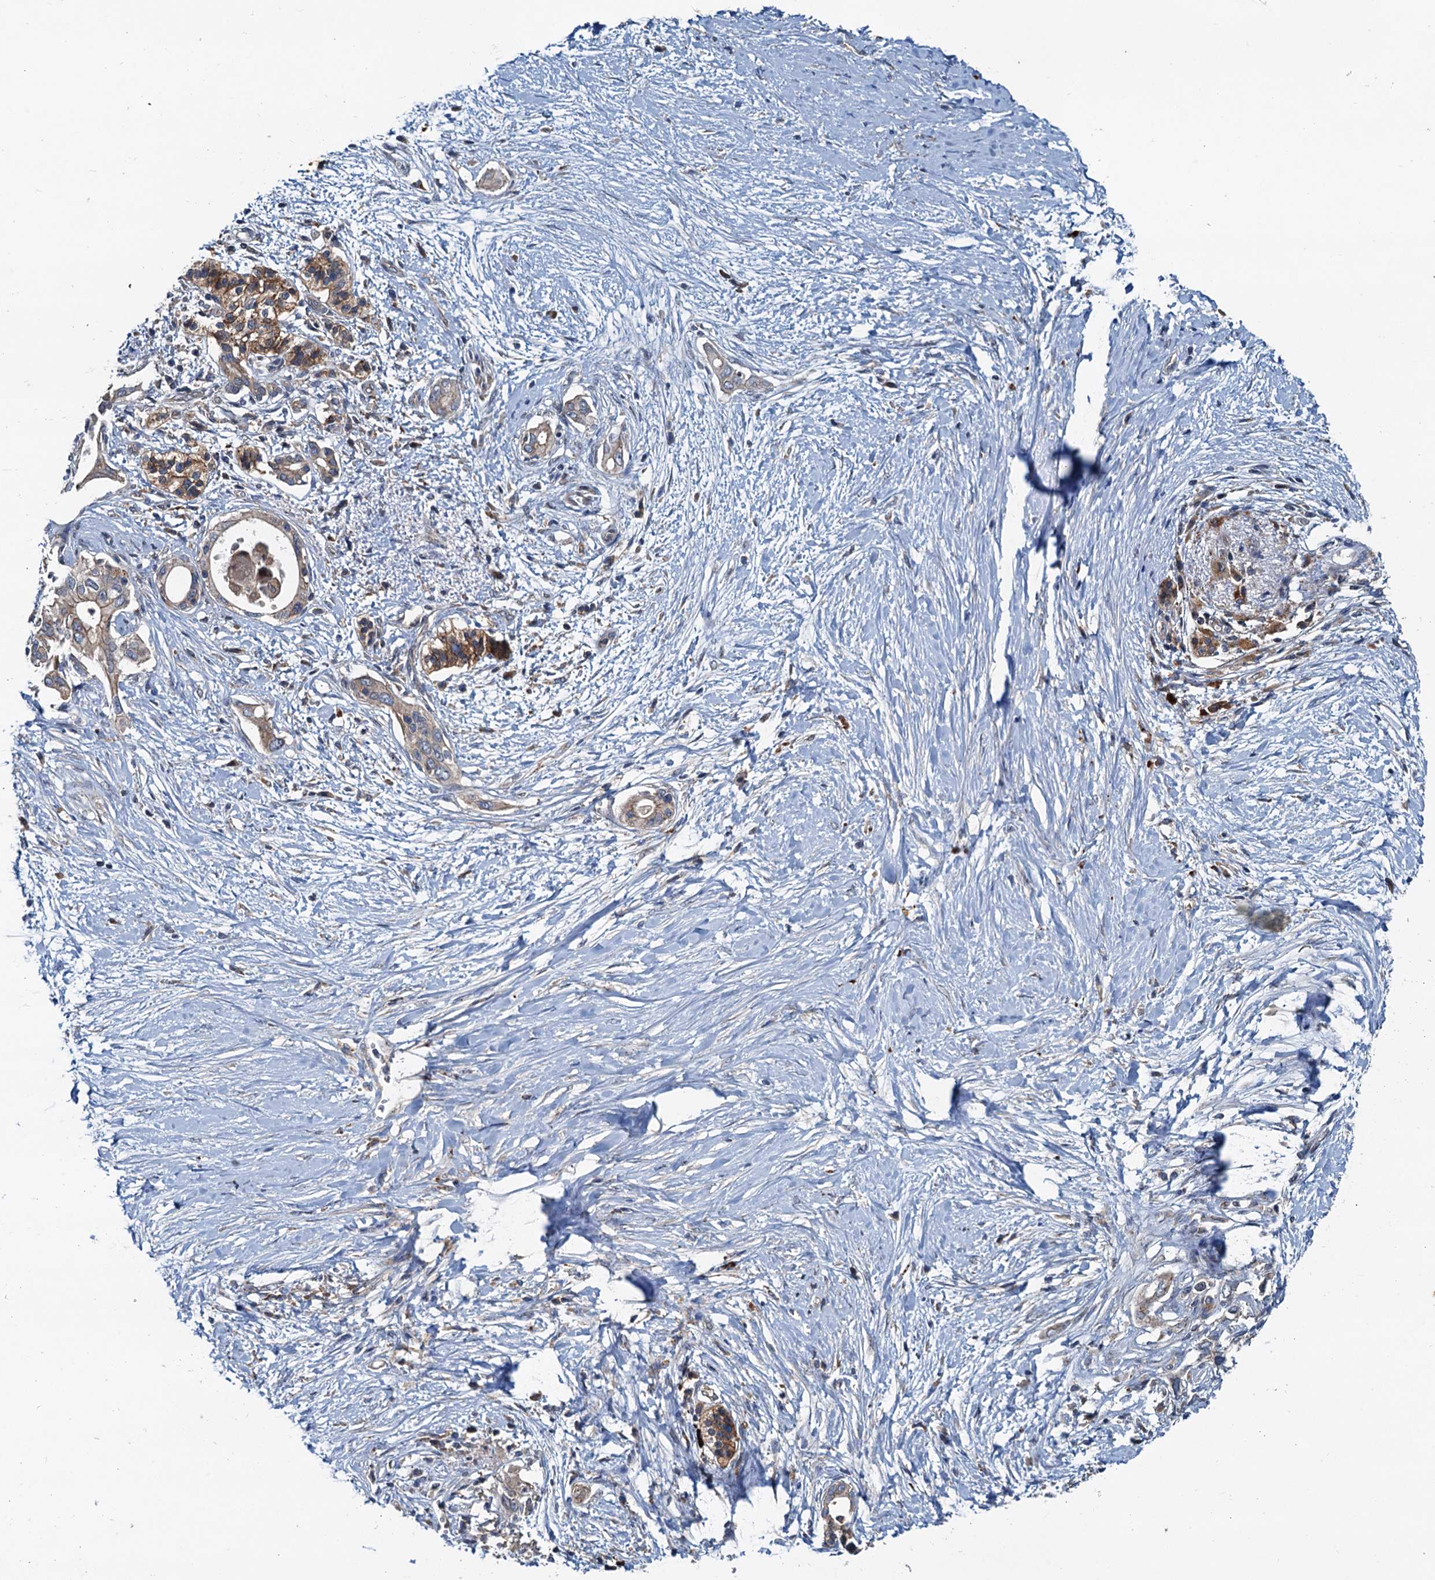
{"staining": {"intensity": "weak", "quantity": "25%-75%", "location": "cytoplasmic/membranous"}, "tissue": "pancreatic cancer", "cell_type": "Tumor cells", "image_type": "cancer", "snomed": [{"axis": "morphology", "description": "Normal tissue, NOS"}, {"axis": "morphology", "description": "Adenocarcinoma, NOS"}, {"axis": "topography", "description": "Pancreas"}, {"axis": "topography", "description": "Peripheral nerve tissue"}], "caption": "IHC staining of pancreatic cancer, which reveals low levels of weak cytoplasmic/membranous staining in approximately 25%-75% of tumor cells indicating weak cytoplasmic/membranous protein staining. The staining was performed using DAB (3,3'-diaminobenzidine) (brown) for protein detection and nuclei were counterstained in hematoxylin (blue).", "gene": "EFL1", "patient": {"sex": "male", "age": 59}}